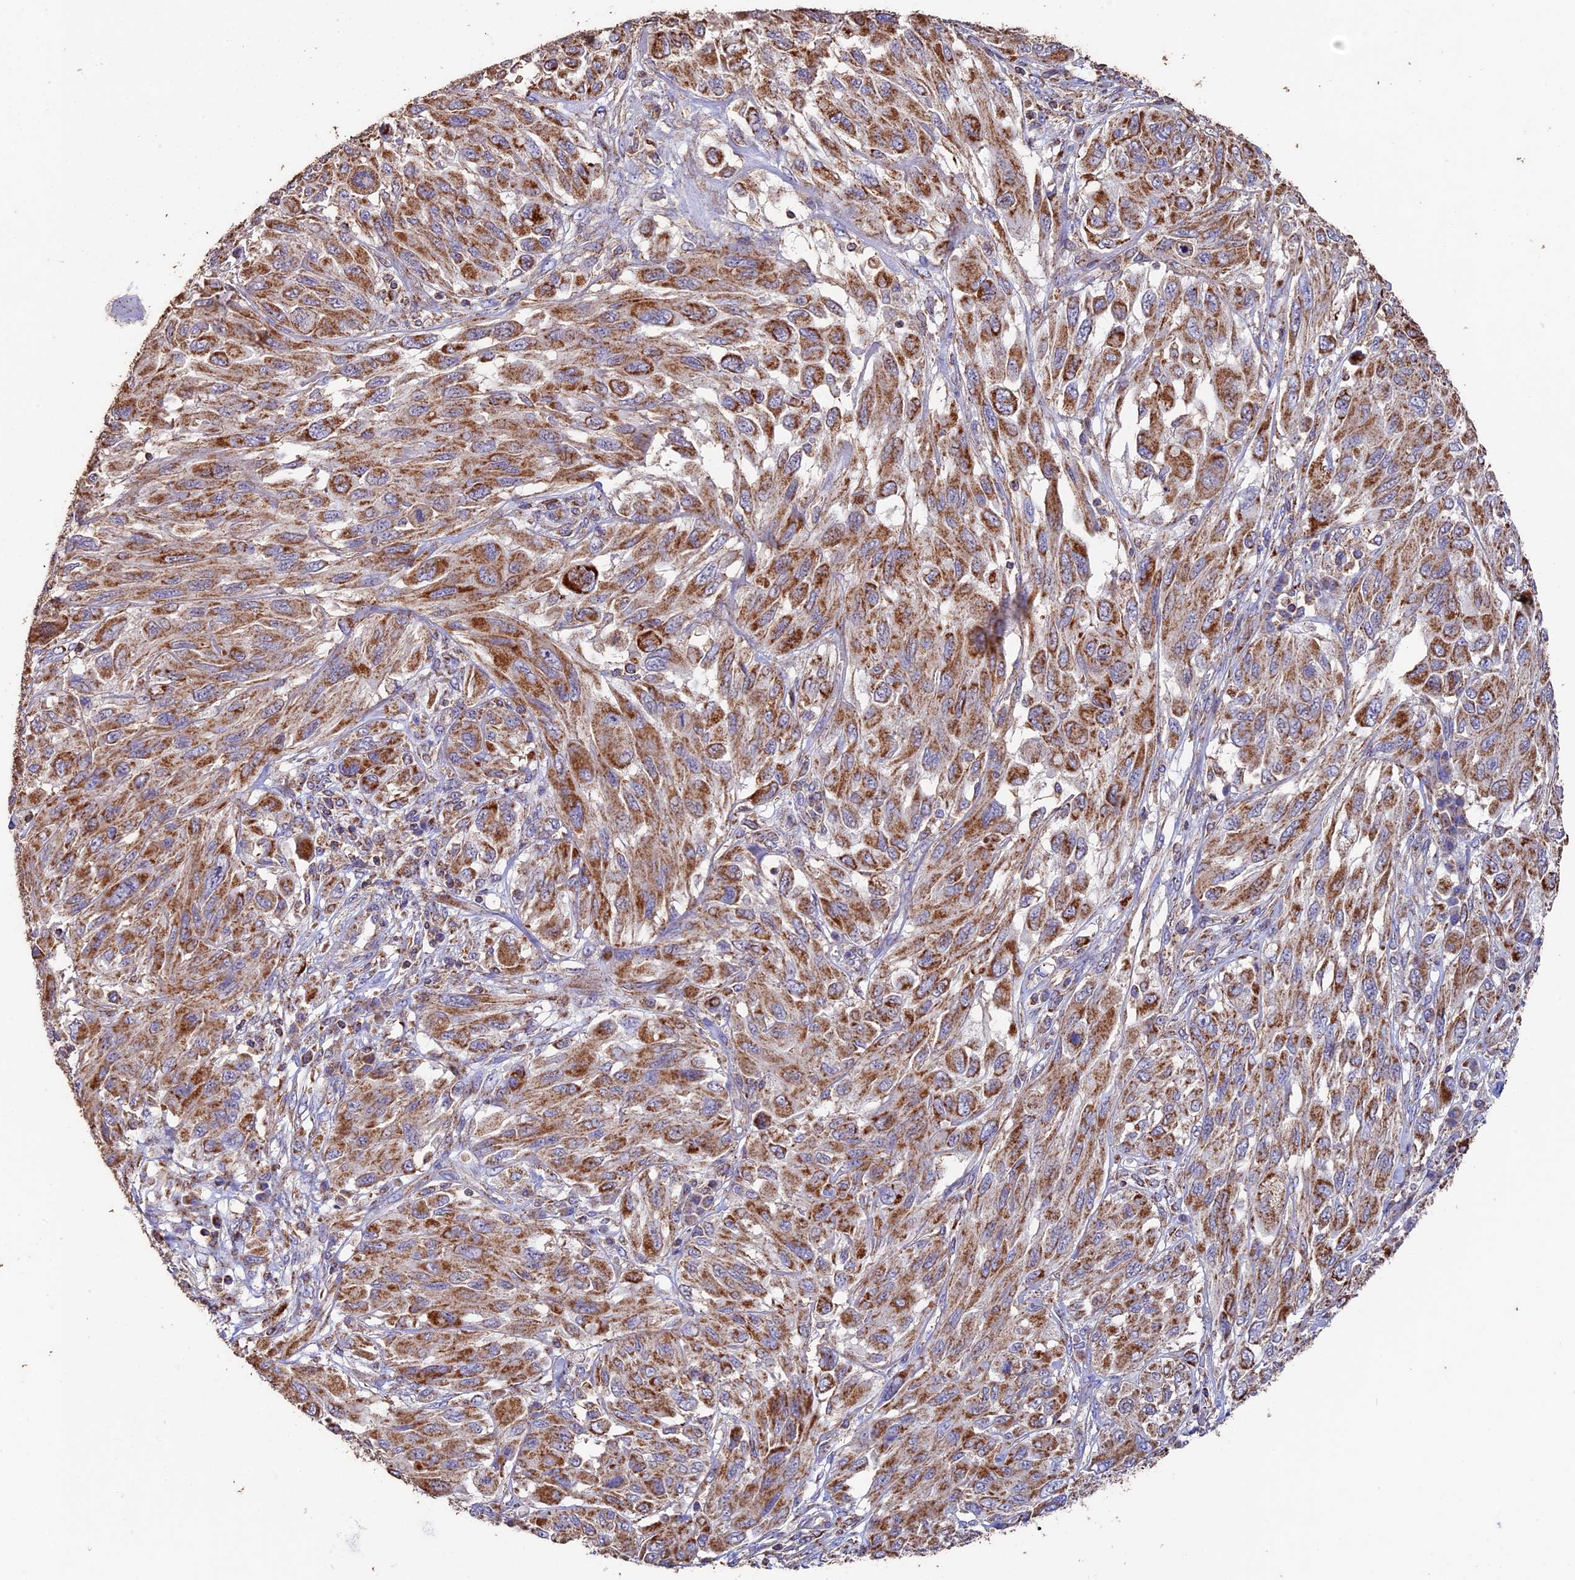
{"staining": {"intensity": "moderate", "quantity": ">75%", "location": "cytoplasmic/membranous"}, "tissue": "melanoma", "cell_type": "Tumor cells", "image_type": "cancer", "snomed": [{"axis": "morphology", "description": "Malignant melanoma, NOS"}, {"axis": "topography", "description": "Skin"}], "caption": "Immunohistochemistry (IHC) of human malignant melanoma displays medium levels of moderate cytoplasmic/membranous expression in about >75% of tumor cells.", "gene": "ADAT1", "patient": {"sex": "female", "age": 91}}